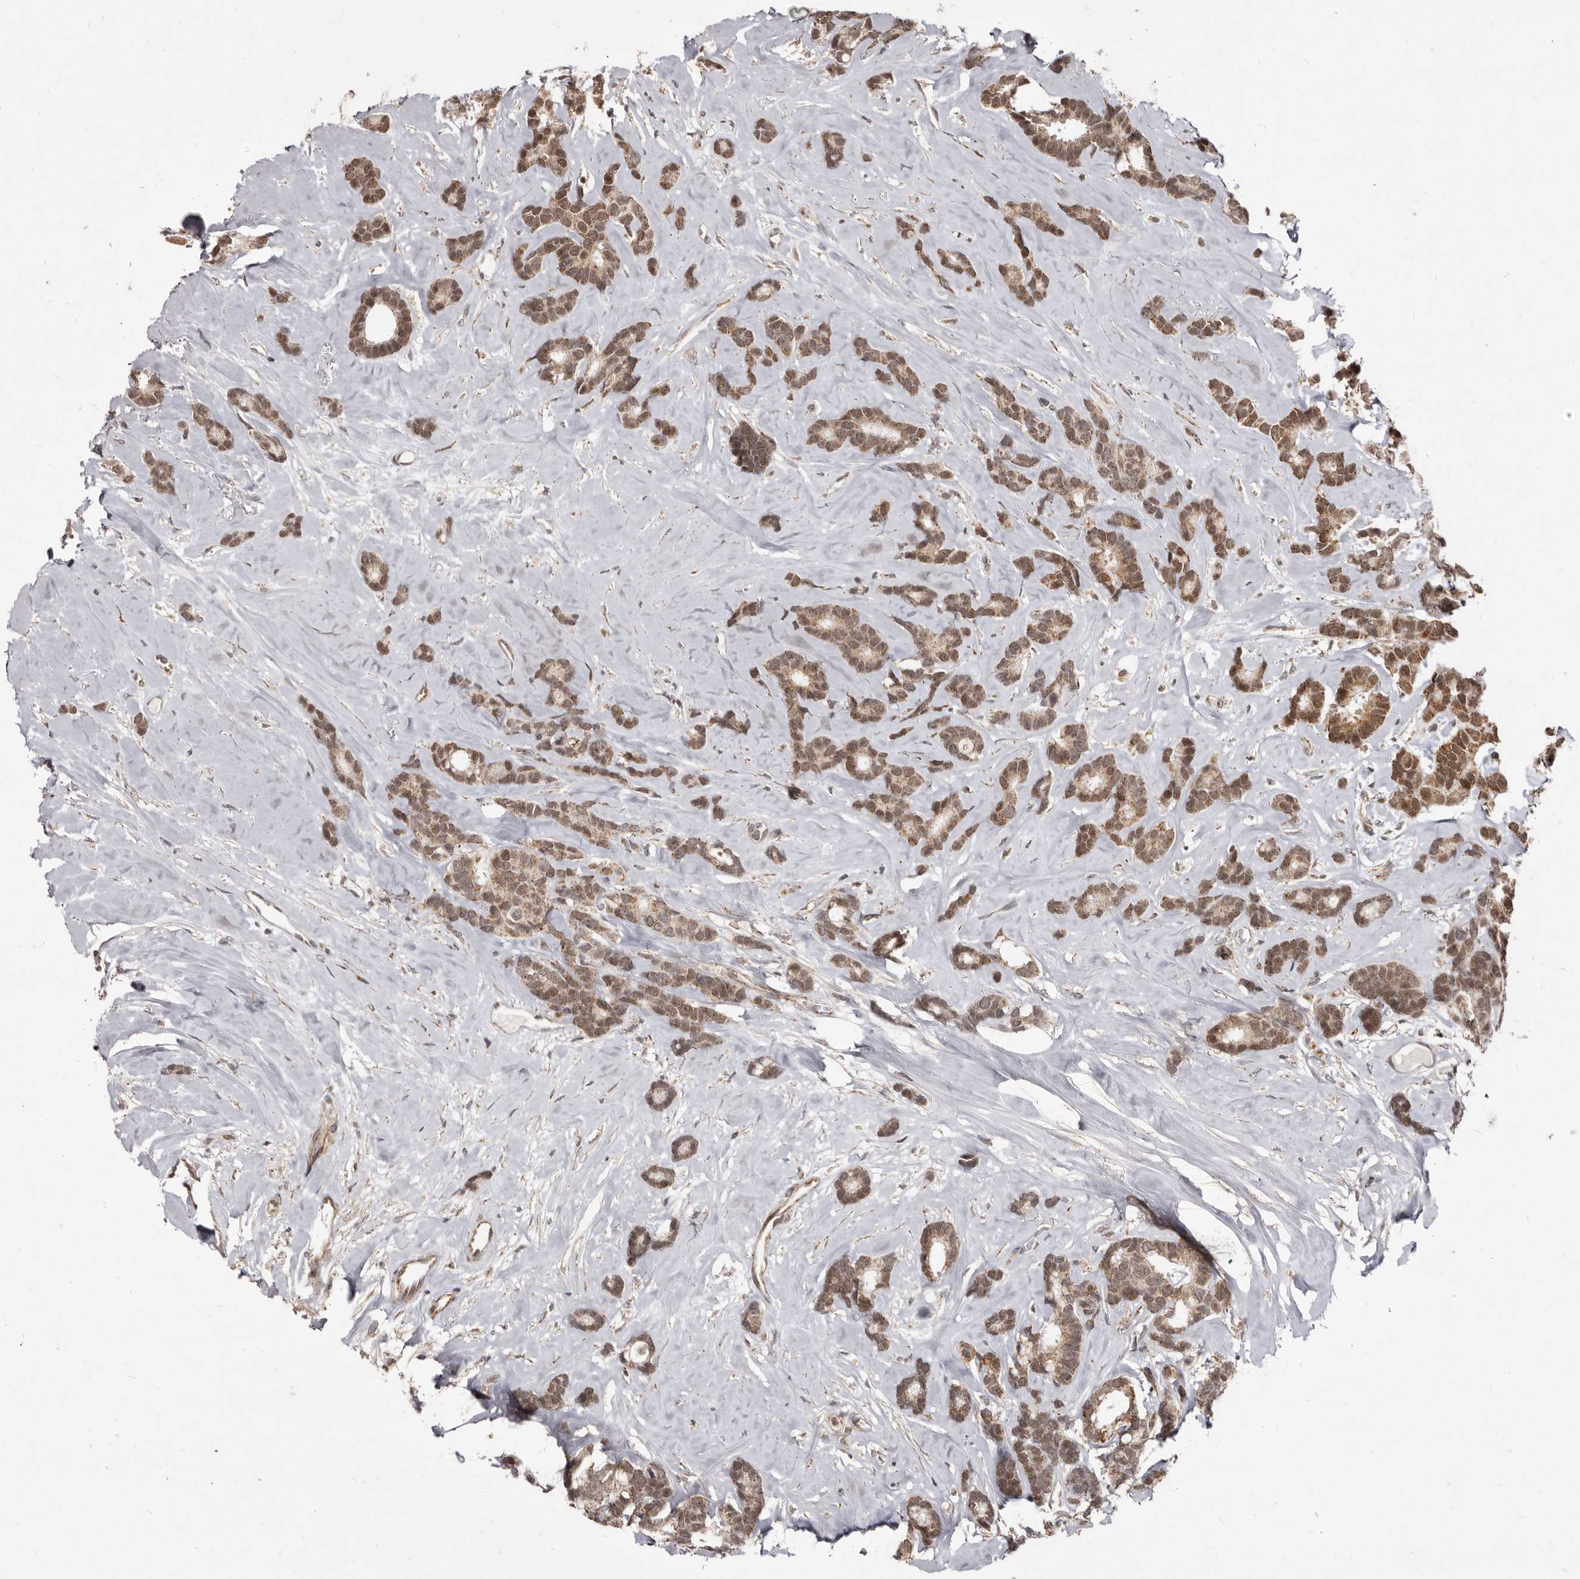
{"staining": {"intensity": "weak", "quantity": ">75%", "location": "cytoplasmic/membranous,nuclear"}, "tissue": "breast cancer", "cell_type": "Tumor cells", "image_type": "cancer", "snomed": [{"axis": "morphology", "description": "Duct carcinoma"}, {"axis": "topography", "description": "Breast"}], "caption": "There is low levels of weak cytoplasmic/membranous and nuclear staining in tumor cells of breast cancer (invasive ductal carcinoma), as demonstrated by immunohistochemical staining (brown color).", "gene": "THUMPD1", "patient": {"sex": "female", "age": 87}}